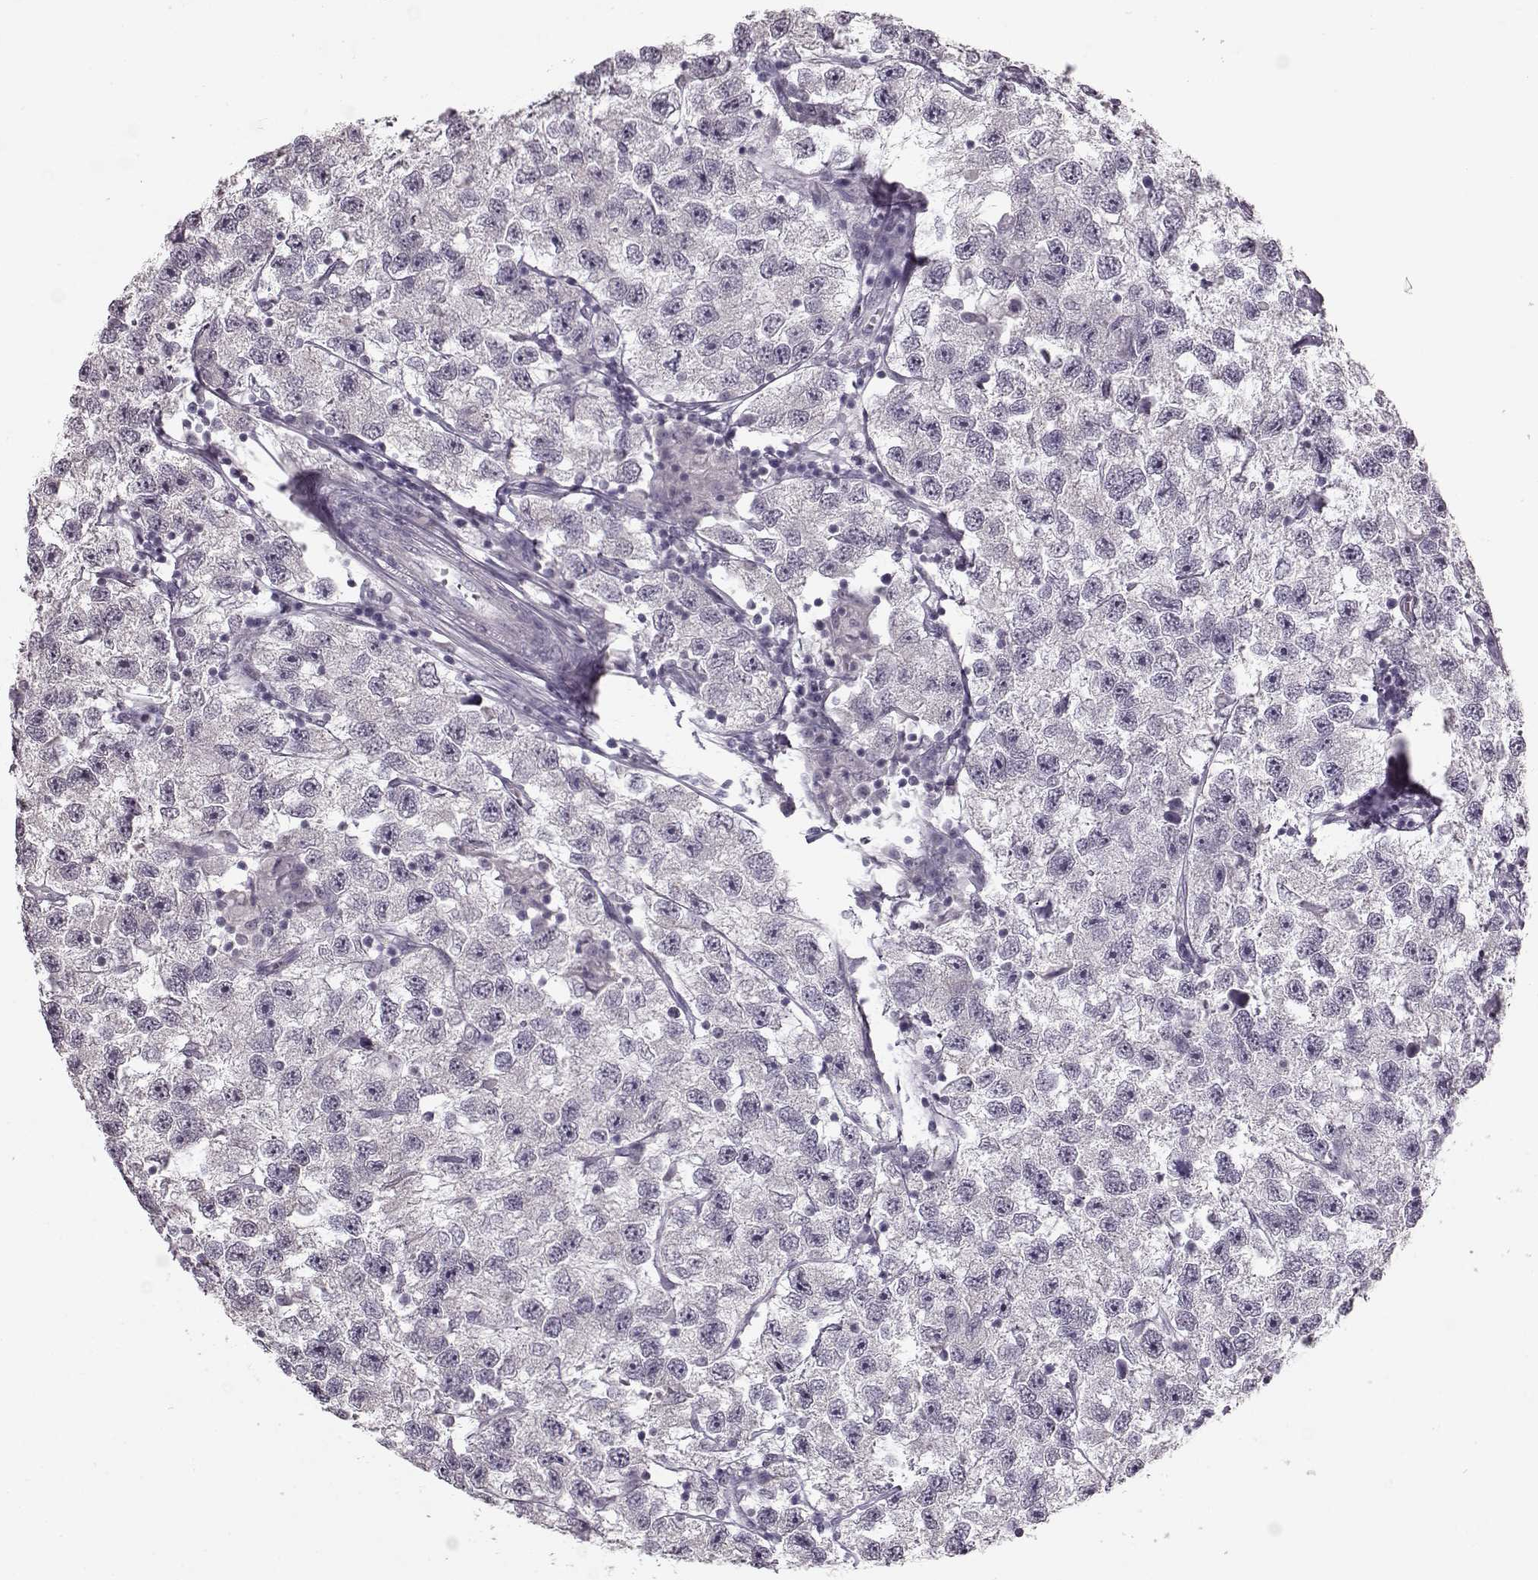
{"staining": {"intensity": "negative", "quantity": "none", "location": "none"}, "tissue": "testis cancer", "cell_type": "Tumor cells", "image_type": "cancer", "snomed": [{"axis": "morphology", "description": "Seminoma, NOS"}, {"axis": "topography", "description": "Testis"}], "caption": "Immunohistochemistry (IHC) of human seminoma (testis) shows no positivity in tumor cells.", "gene": "MAP6D1", "patient": {"sex": "male", "age": 26}}